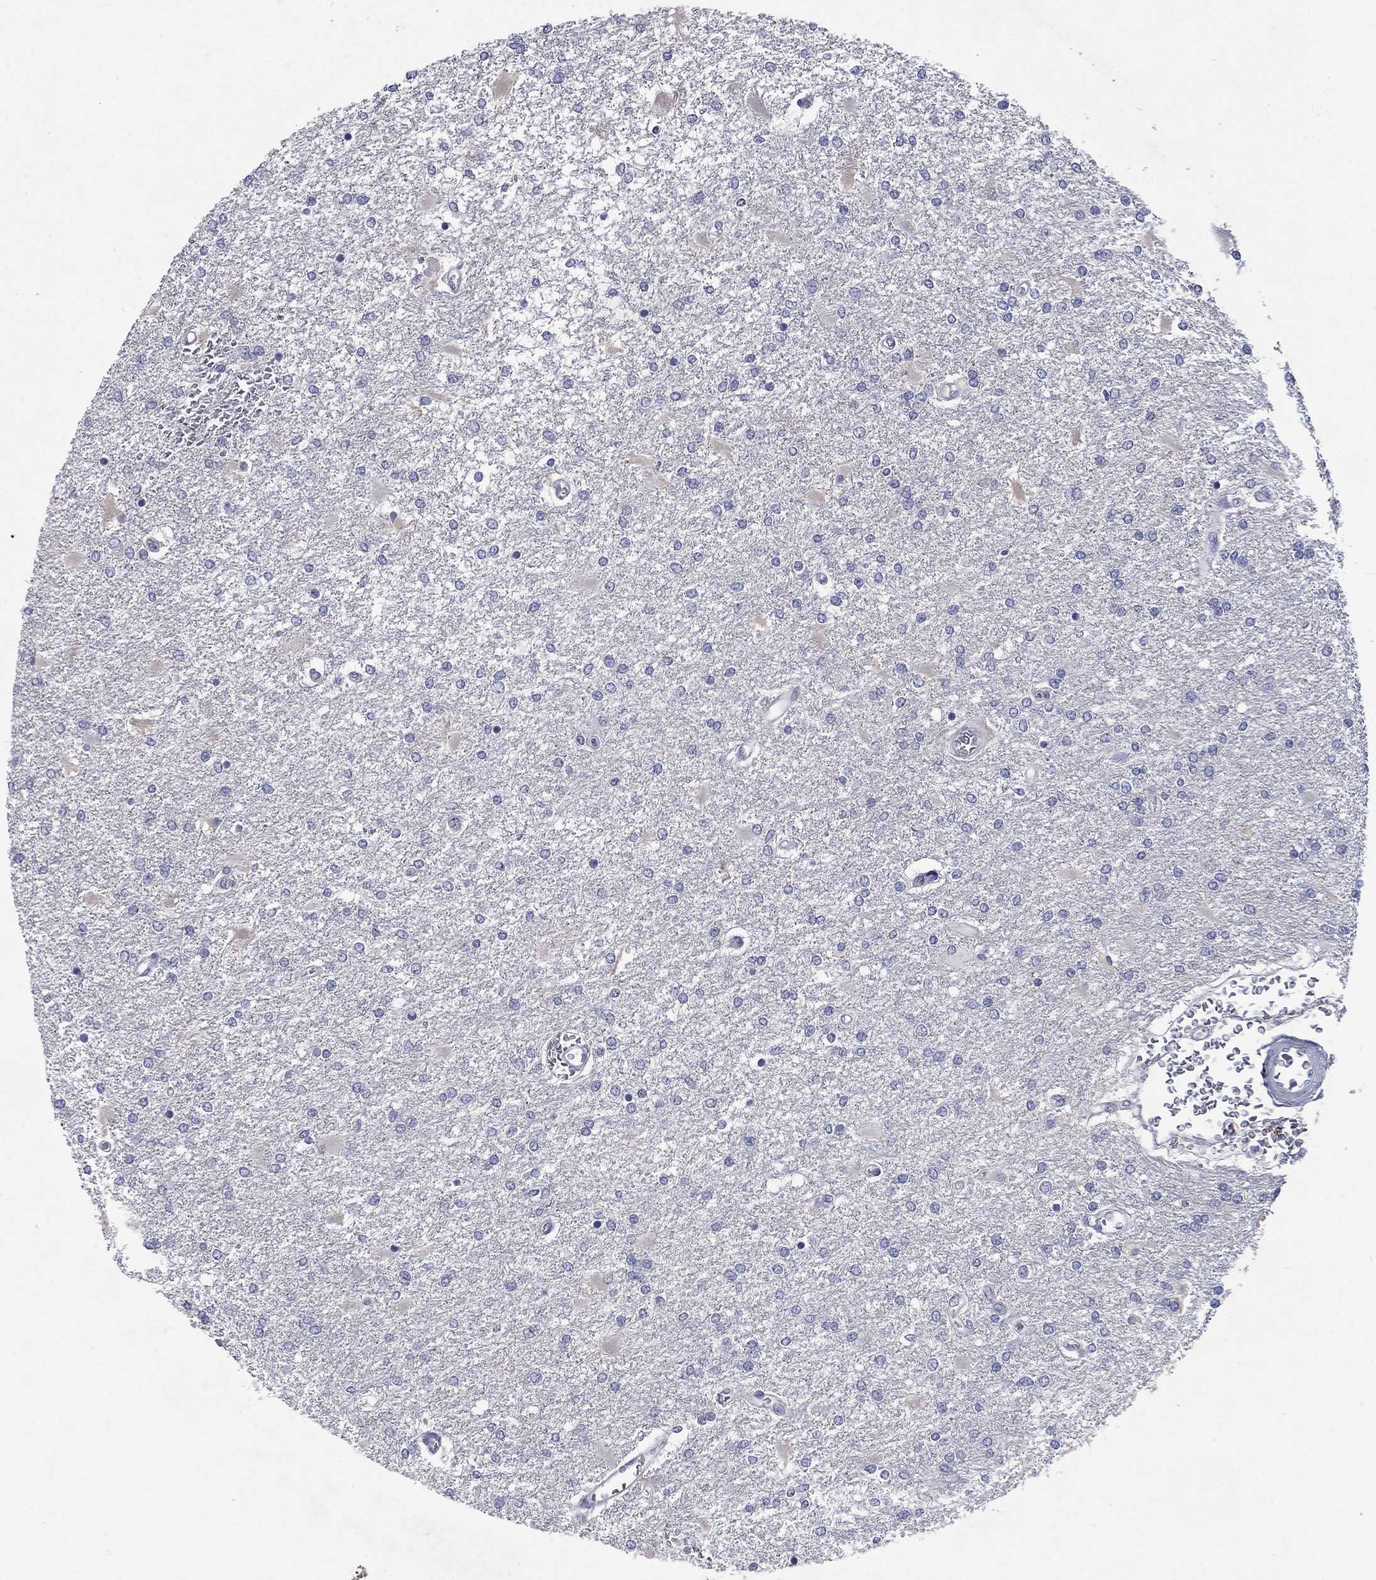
{"staining": {"intensity": "negative", "quantity": "none", "location": "none"}, "tissue": "glioma", "cell_type": "Tumor cells", "image_type": "cancer", "snomed": [{"axis": "morphology", "description": "Glioma, malignant, High grade"}, {"axis": "topography", "description": "Cerebral cortex"}], "caption": "Tumor cells show no significant protein staining in glioma. Nuclei are stained in blue.", "gene": "GZMA", "patient": {"sex": "male", "age": 79}}